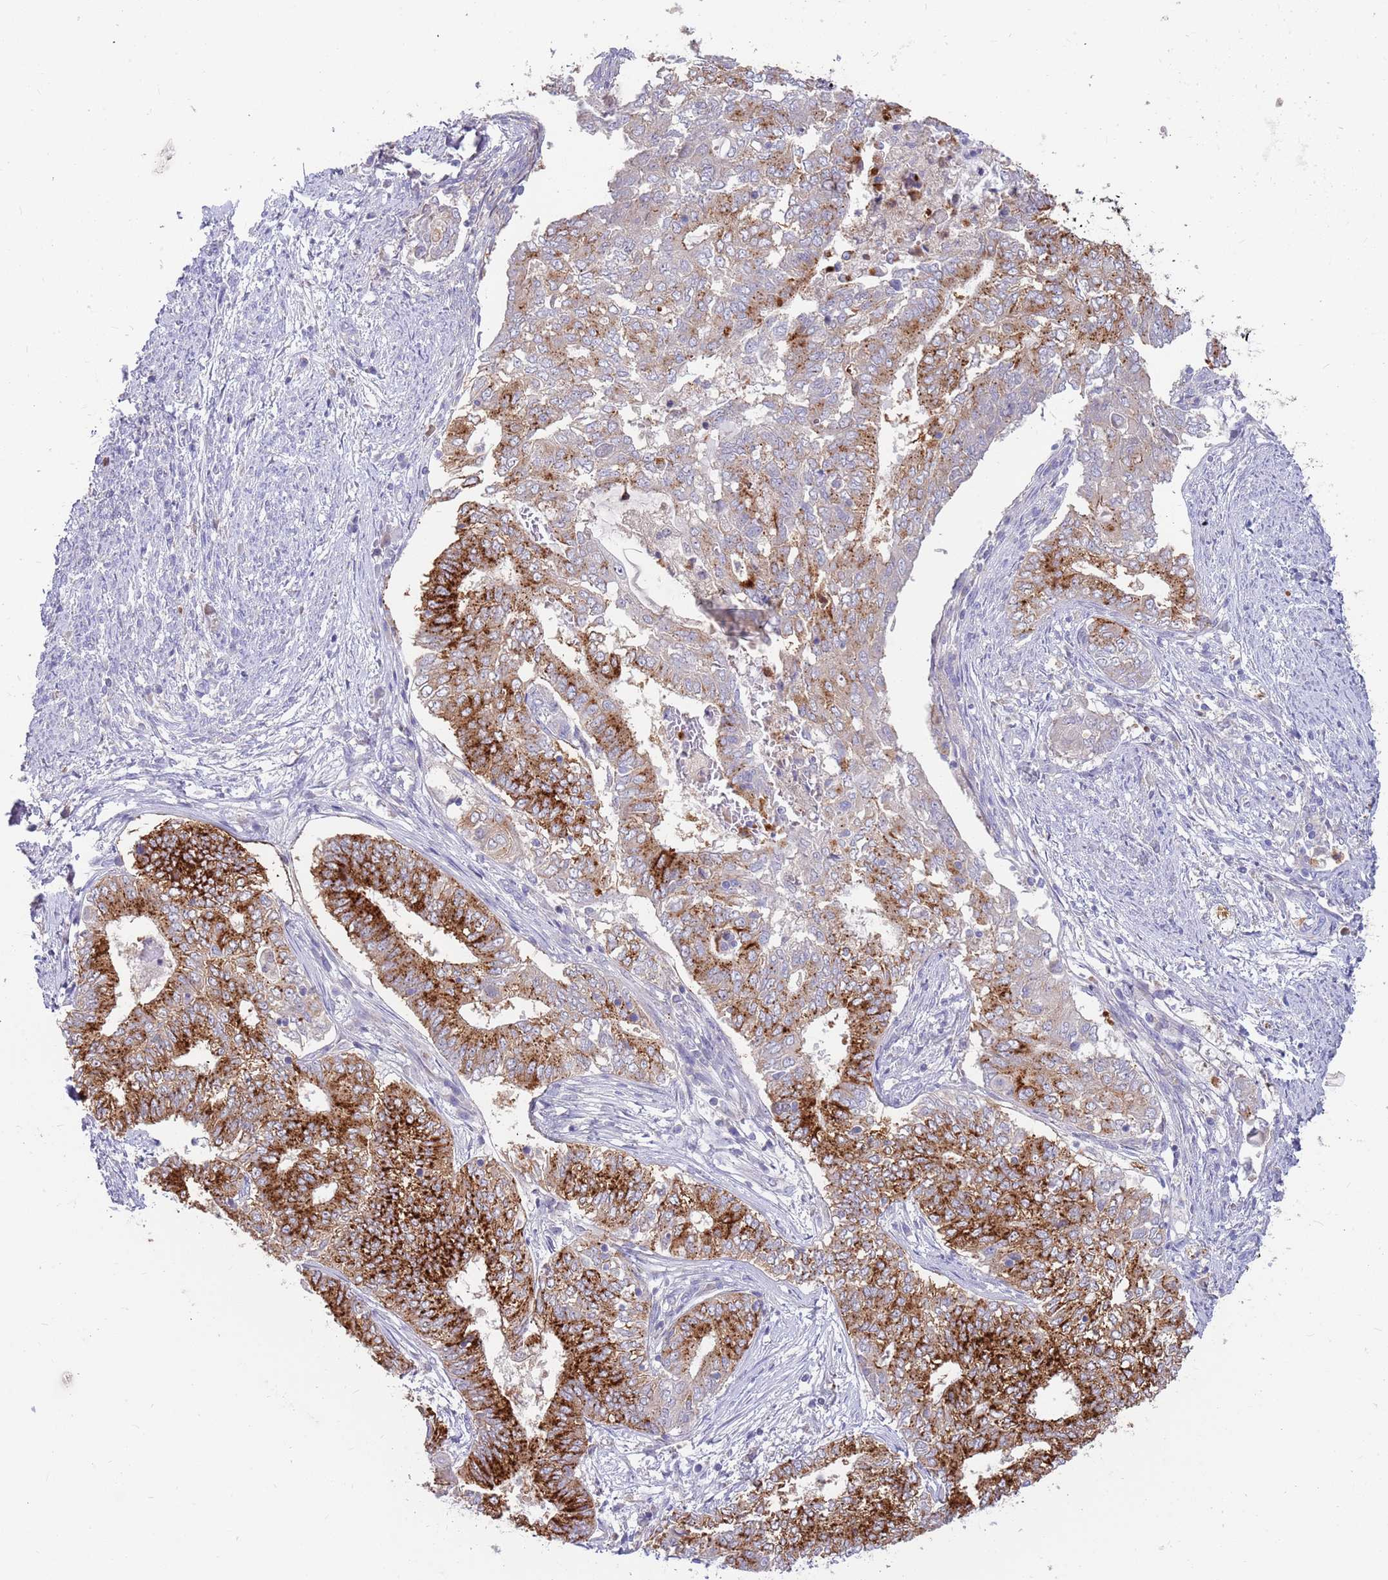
{"staining": {"intensity": "strong", "quantity": "25%-75%", "location": "cytoplasmic/membranous"}, "tissue": "endometrial cancer", "cell_type": "Tumor cells", "image_type": "cancer", "snomed": [{"axis": "morphology", "description": "Adenocarcinoma, NOS"}, {"axis": "topography", "description": "Endometrium"}], "caption": "Protein expression by immunohistochemistry (IHC) shows strong cytoplasmic/membranous positivity in about 25%-75% of tumor cells in endometrial cancer.", "gene": "BORCS5", "patient": {"sex": "female", "age": 62}}